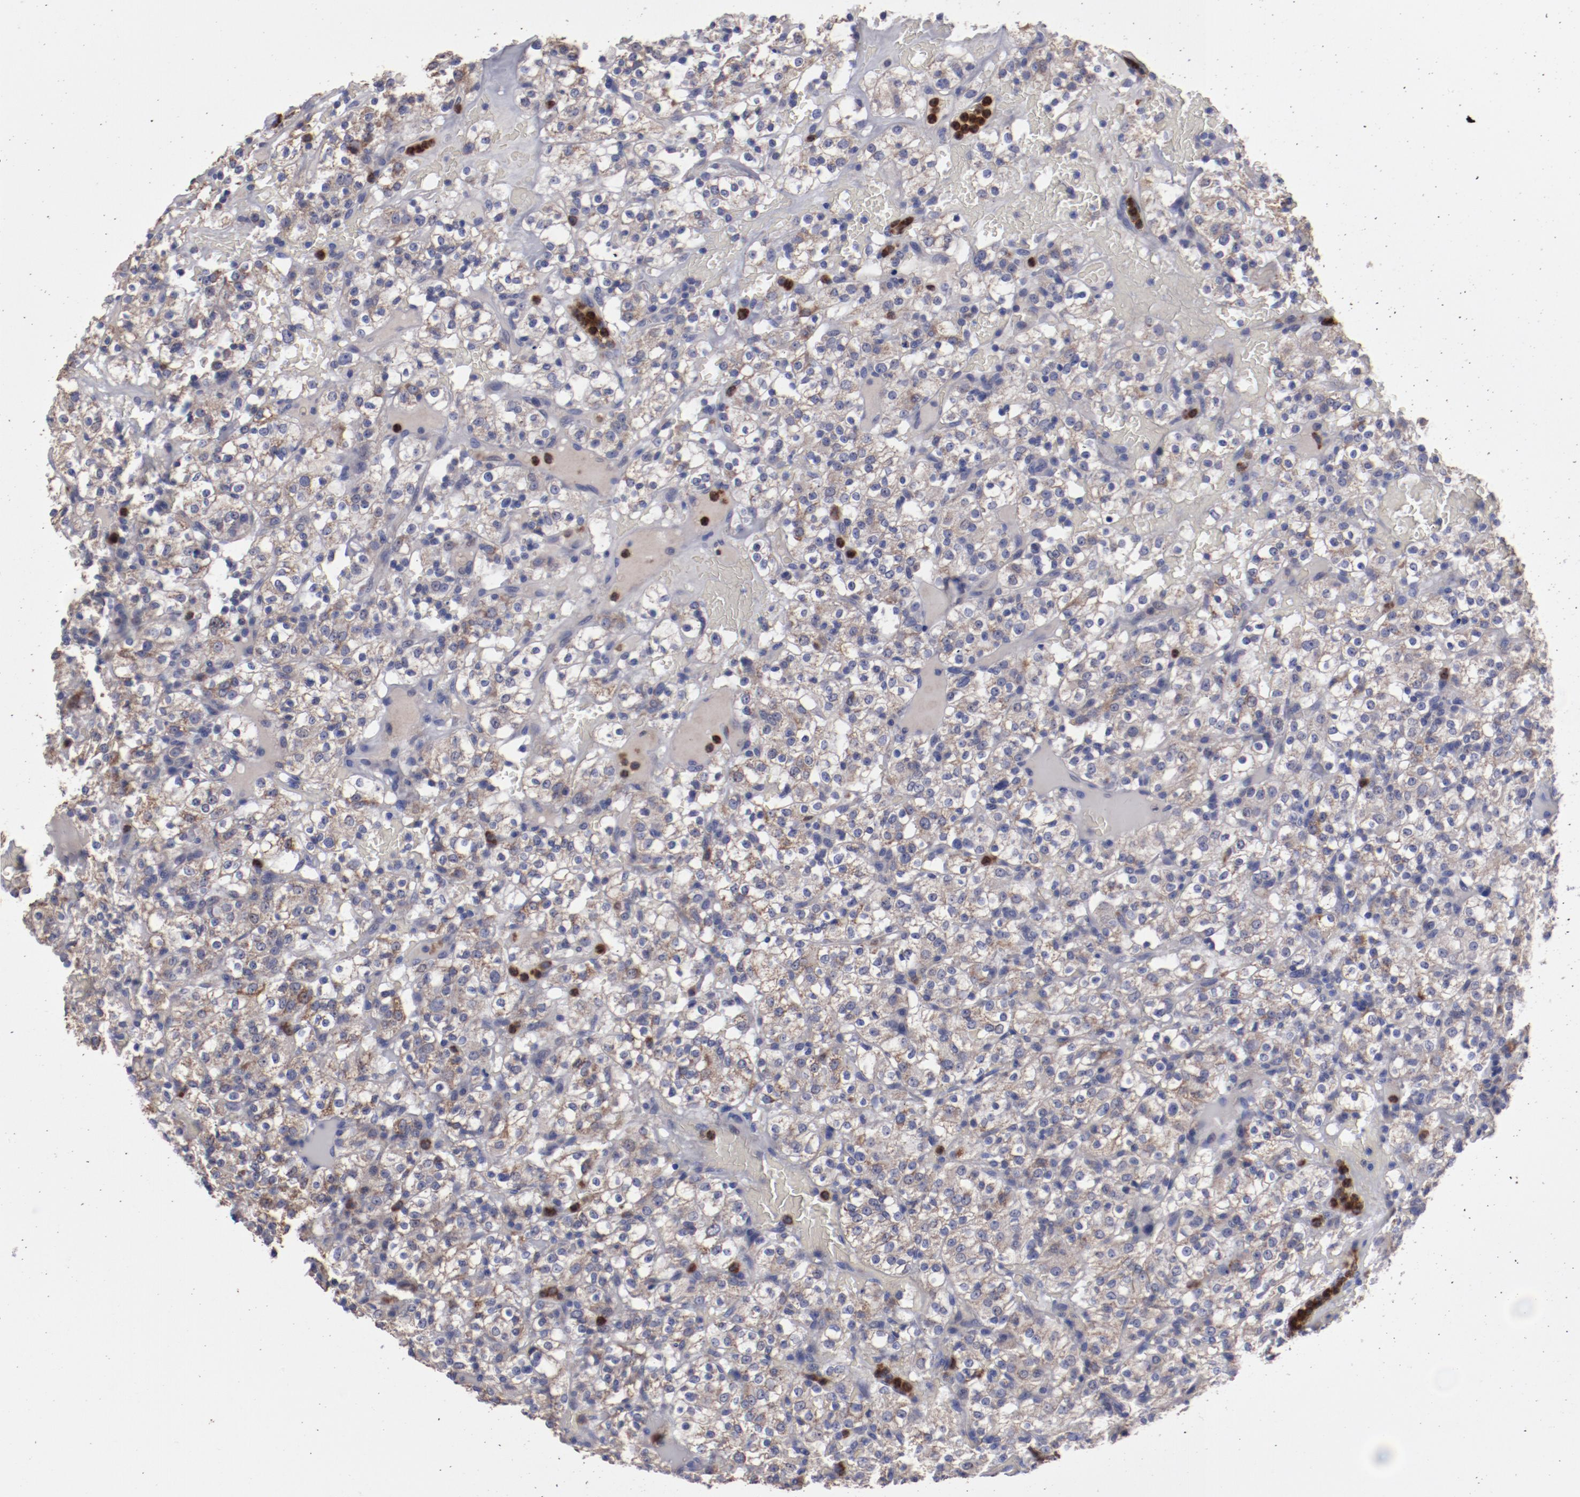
{"staining": {"intensity": "weak", "quantity": ">75%", "location": "cytoplasmic/membranous"}, "tissue": "renal cancer", "cell_type": "Tumor cells", "image_type": "cancer", "snomed": [{"axis": "morphology", "description": "Normal tissue, NOS"}, {"axis": "morphology", "description": "Adenocarcinoma, NOS"}, {"axis": "topography", "description": "Kidney"}], "caption": "High-power microscopy captured an IHC histopathology image of renal cancer (adenocarcinoma), revealing weak cytoplasmic/membranous expression in approximately >75% of tumor cells.", "gene": "FGR", "patient": {"sex": "female", "age": 72}}